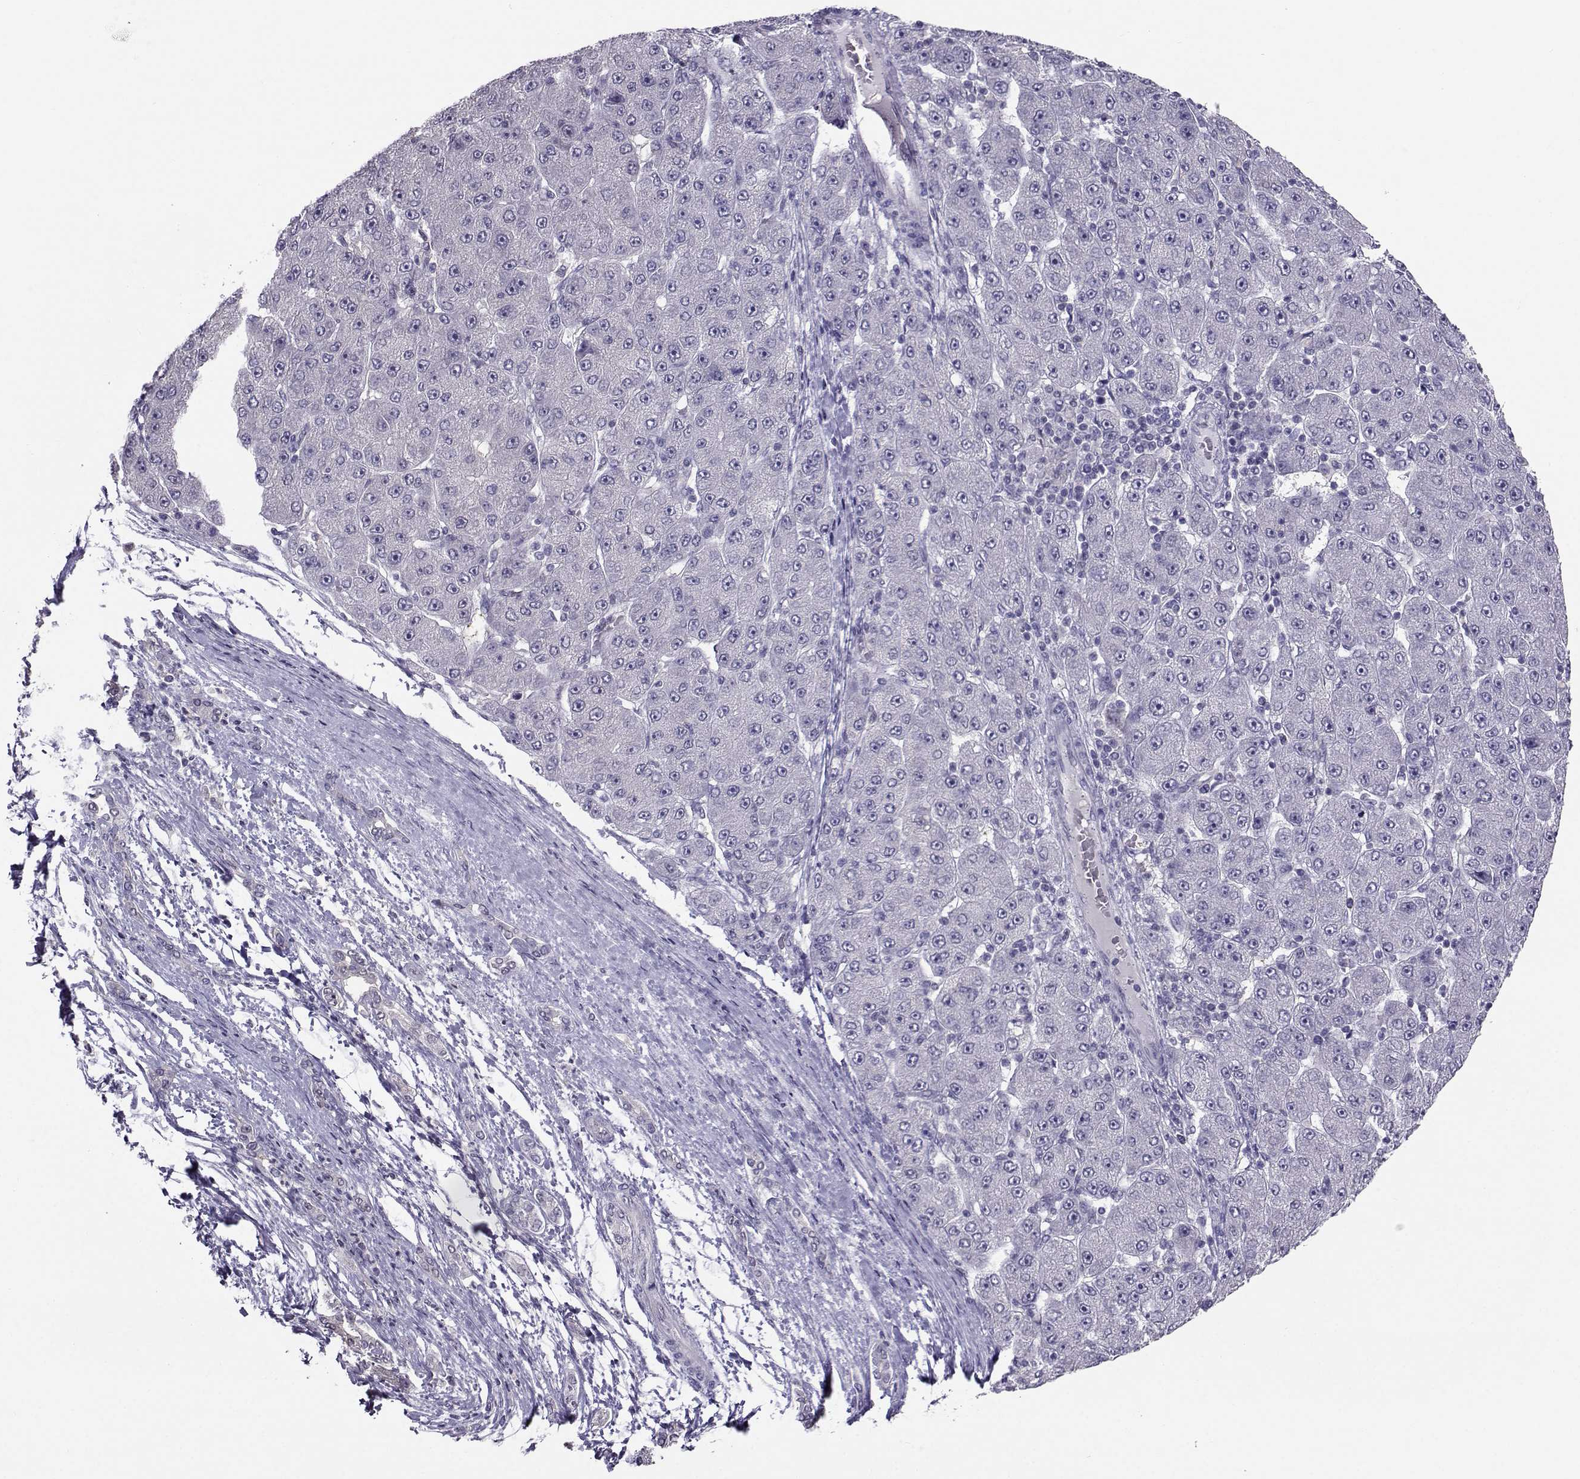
{"staining": {"intensity": "negative", "quantity": "none", "location": "none"}, "tissue": "liver cancer", "cell_type": "Tumor cells", "image_type": "cancer", "snomed": [{"axis": "morphology", "description": "Carcinoma, Hepatocellular, NOS"}, {"axis": "topography", "description": "Liver"}], "caption": "This is a histopathology image of immunohistochemistry staining of liver cancer (hepatocellular carcinoma), which shows no positivity in tumor cells.", "gene": "PGK1", "patient": {"sex": "male", "age": 67}}